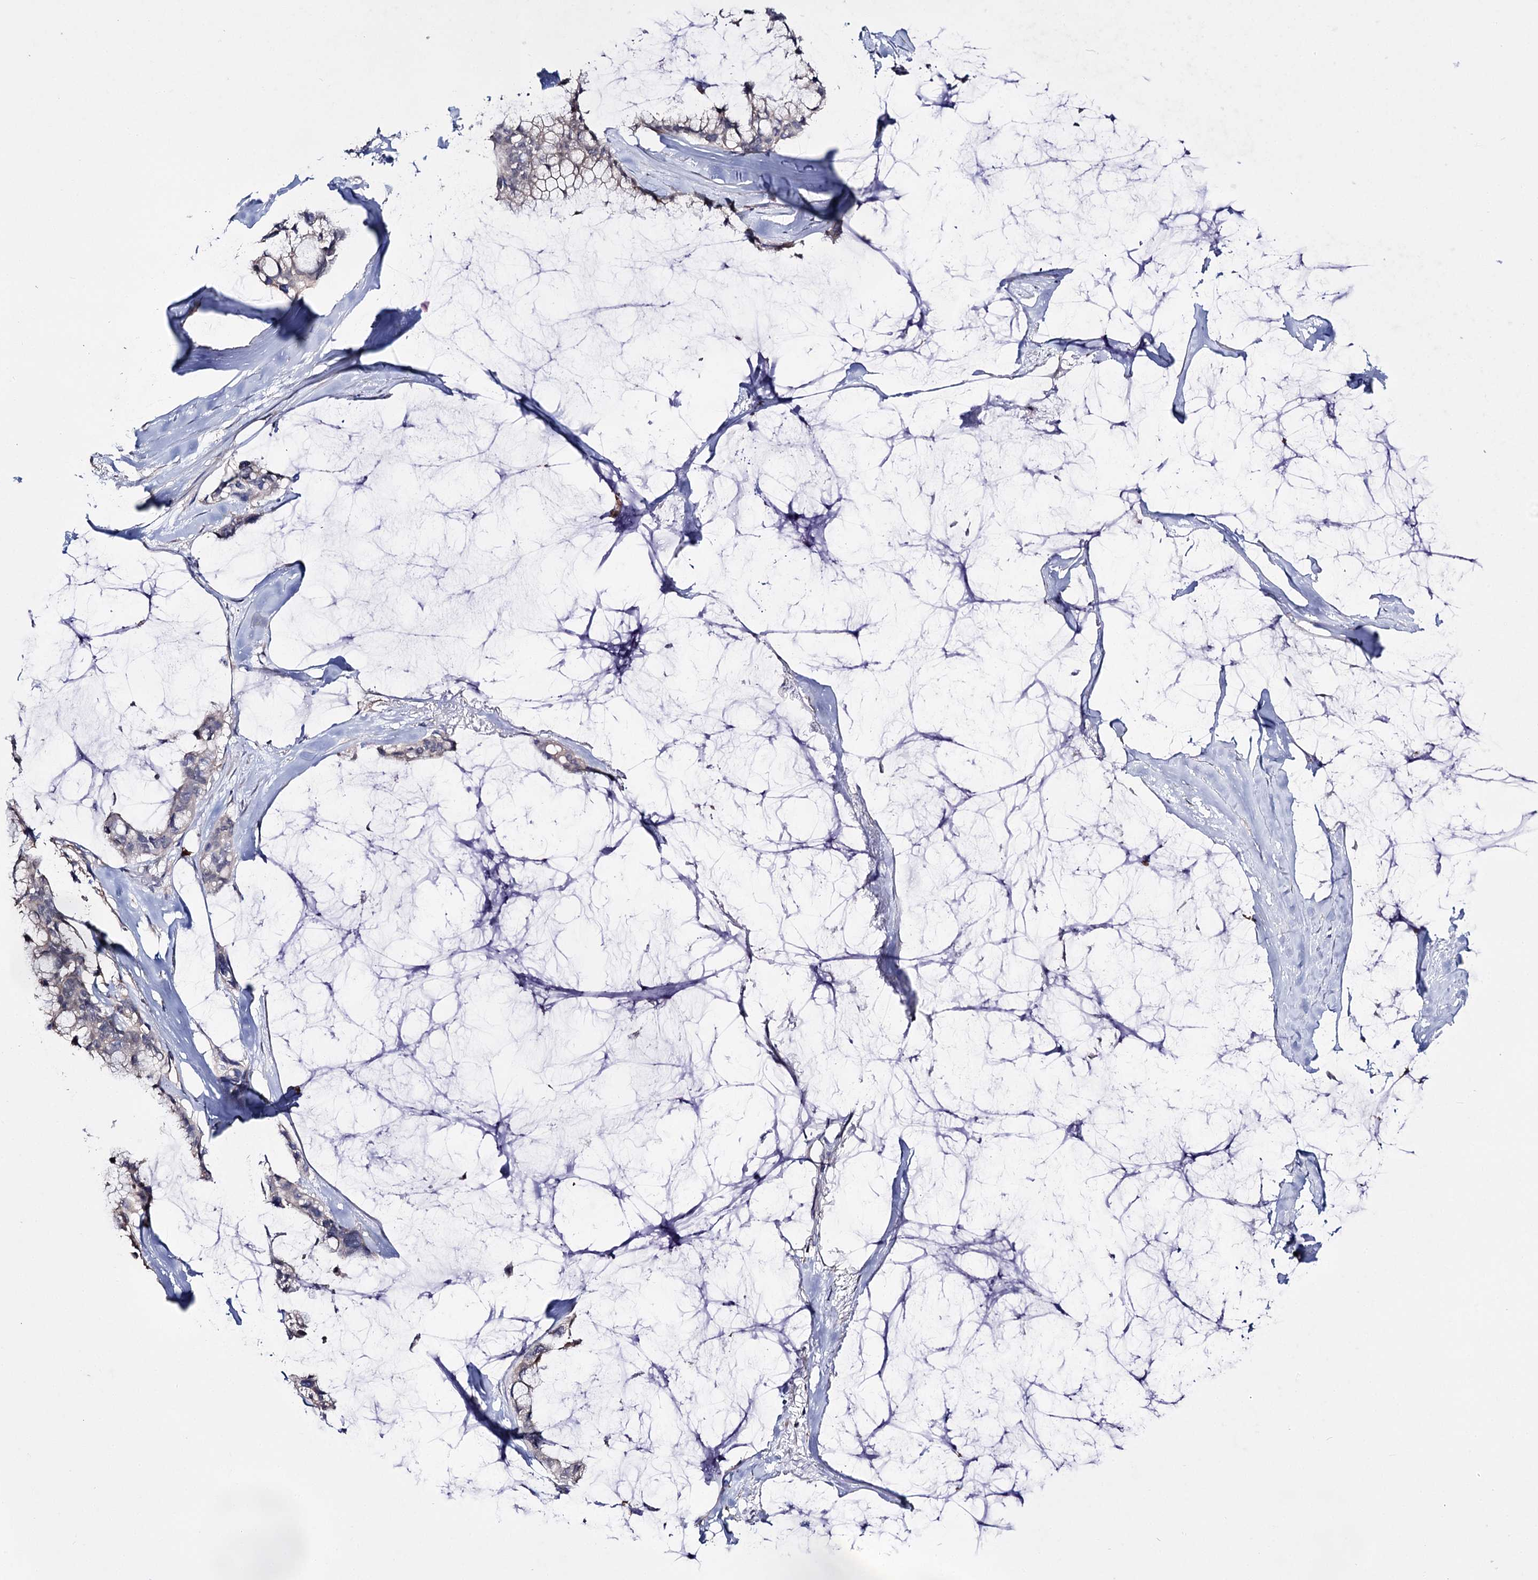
{"staining": {"intensity": "negative", "quantity": "none", "location": "none"}, "tissue": "ovarian cancer", "cell_type": "Tumor cells", "image_type": "cancer", "snomed": [{"axis": "morphology", "description": "Cystadenocarcinoma, mucinous, NOS"}, {"axis": "topography", "description": "Ovary"}], "caption": "Immunohistochemical staining of mucinous cystadenocarcinoma (ovarian) shows no significant staining in tumor cells. (DAB (3,3'-diaminobenzidine) immunohistochemistry (IHC) visualized using brightfield microscopy, high magnification).", "gene": "PTER", "patient": {"sex": "female", "age": 39}}